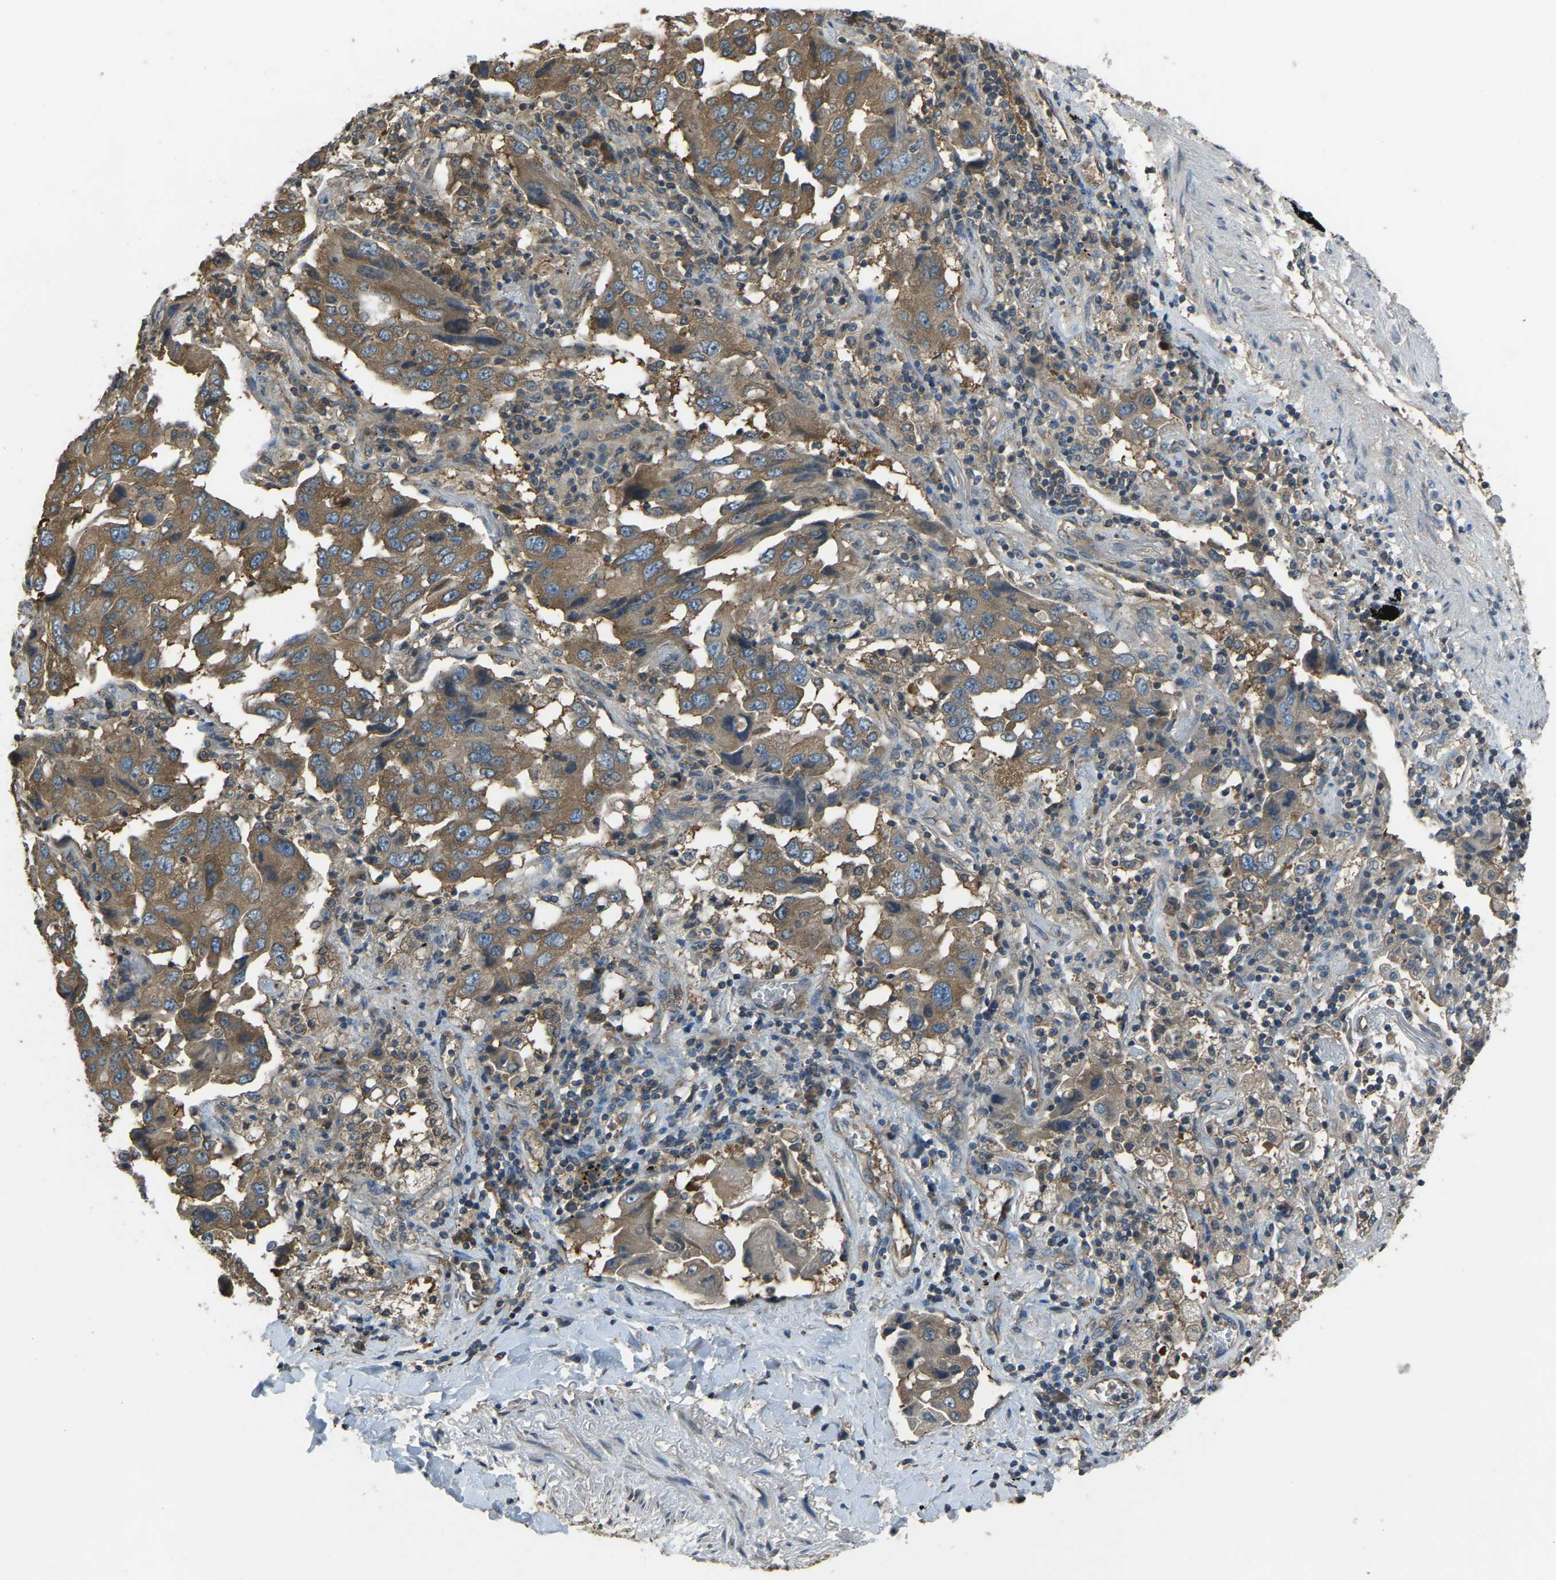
{"staining": {"intensity": "moderate", "quantity": ">75%", "location": "cytoplasmic/membranous"}, "tissue": "lung cancer", "cell_type": "Tumor cells", "image_type": "cancer", "snomed": [{"axis": "morphology", "description": "Adenocarcinoma, NOS"}, {"axis": "topography", "description": "Lung"}], "caption": "Lung cancer (adenocarcinoma) was stained to show a protein in brown. There is medium levels of moderate cytoplasmic/membranous positivity in about >75% of tumor cells. (Stains: DAB in brown, nuclei in blue, Microscopy: brightfield microscopy at high magnification).", "gene": "AIMP1", "patient": {"sex": "female", "age": 65}}